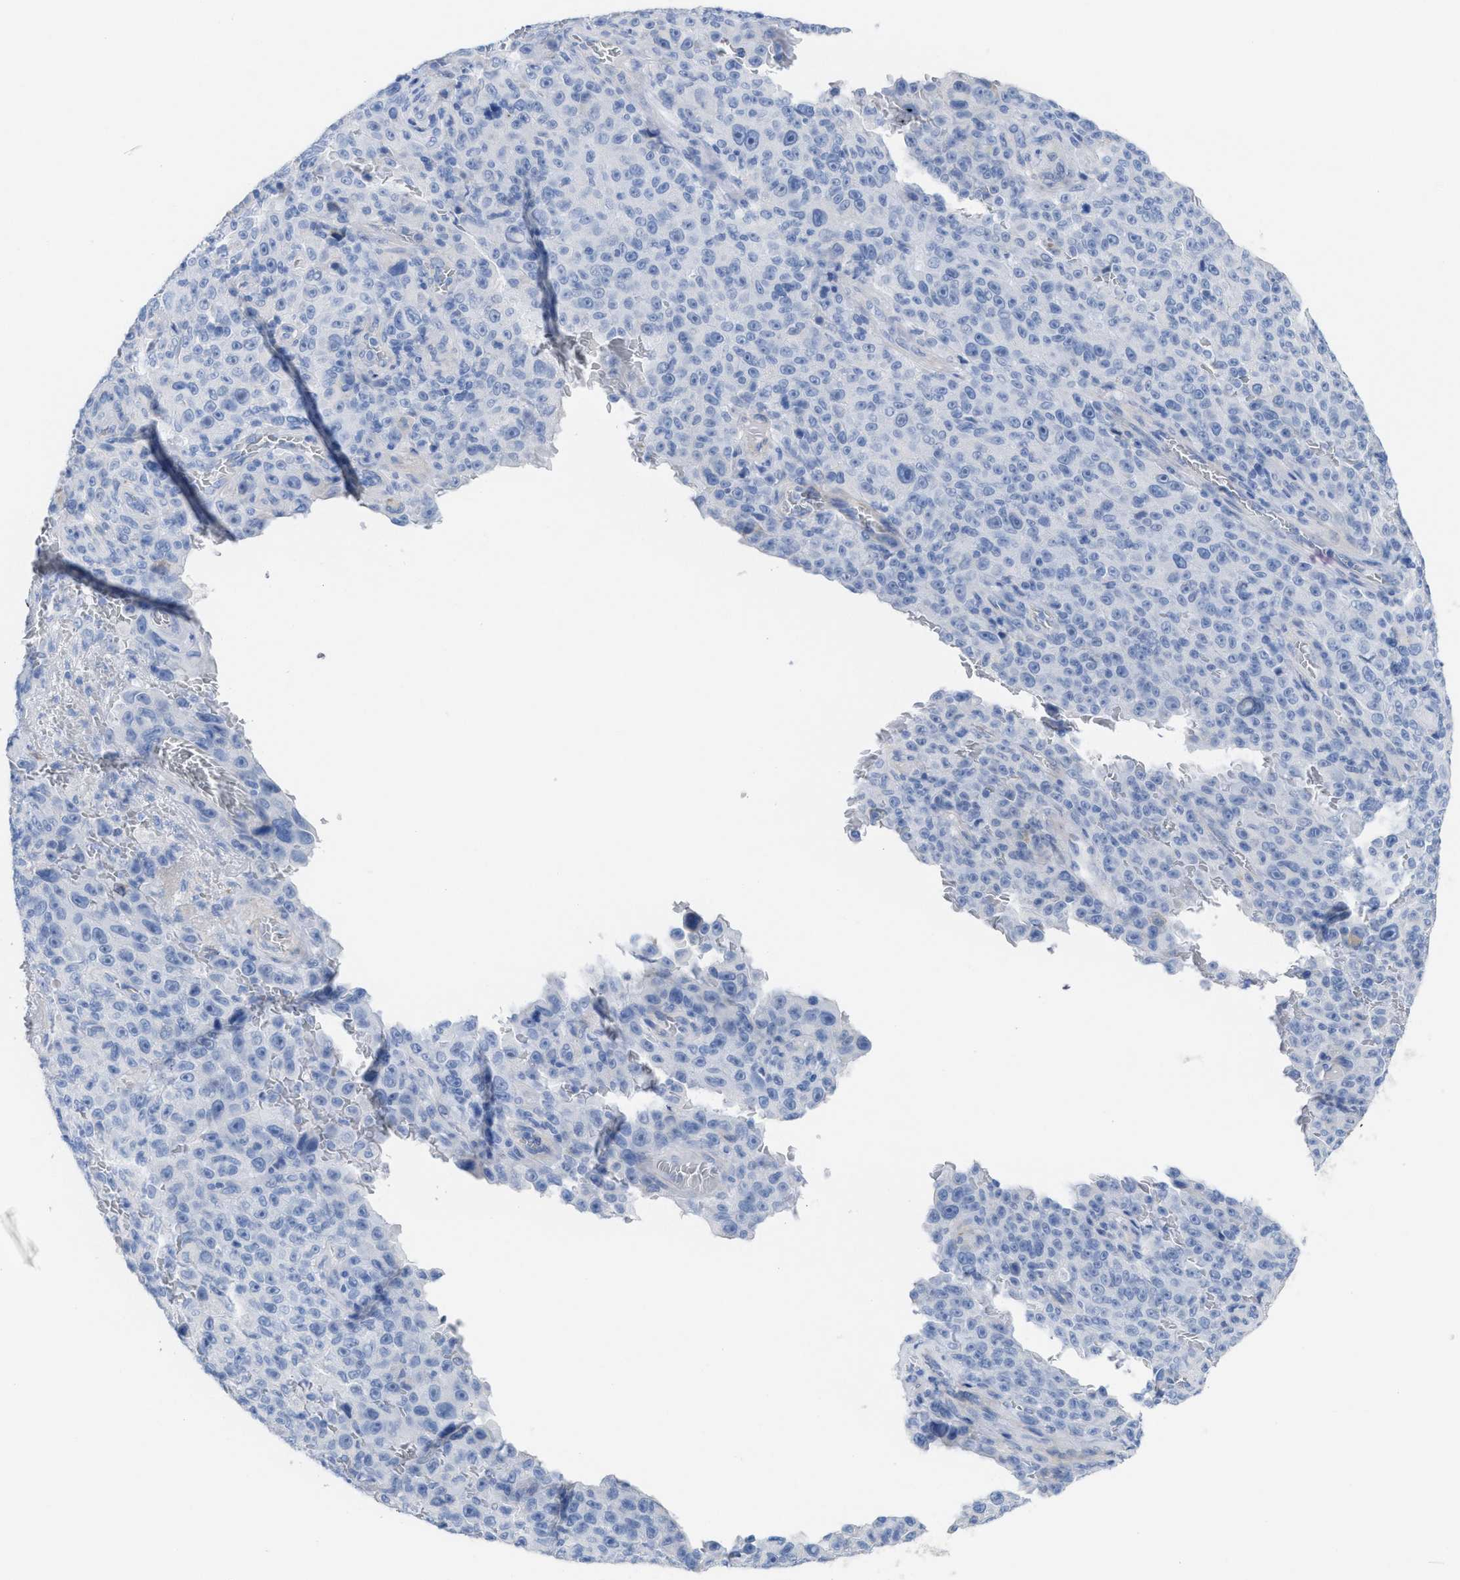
{"staining": {"intensity": "negative", "quantity": "none", "location": "none"}, "tissue": "melanoma", "cell_type": "Tumor cells", "image_type": "cancer", "snomed": [{"axis": "morphology", "description": "Malignant melanoma, NOS"}, {"axis": "topography", "description": "Skin"}], "caption": "Melanoma was stained to show a protein in brown. There is no significant positivity in tumor cells. The staining was performed using DAB (3,3'-diaminobenzidine) to visualize the protein expression in brown, while the nuclei were stained in blue with hematoxylin (Magnification: 20x).", "gene": "CPA1", "patient": {"sex": "female", "age": 82}}